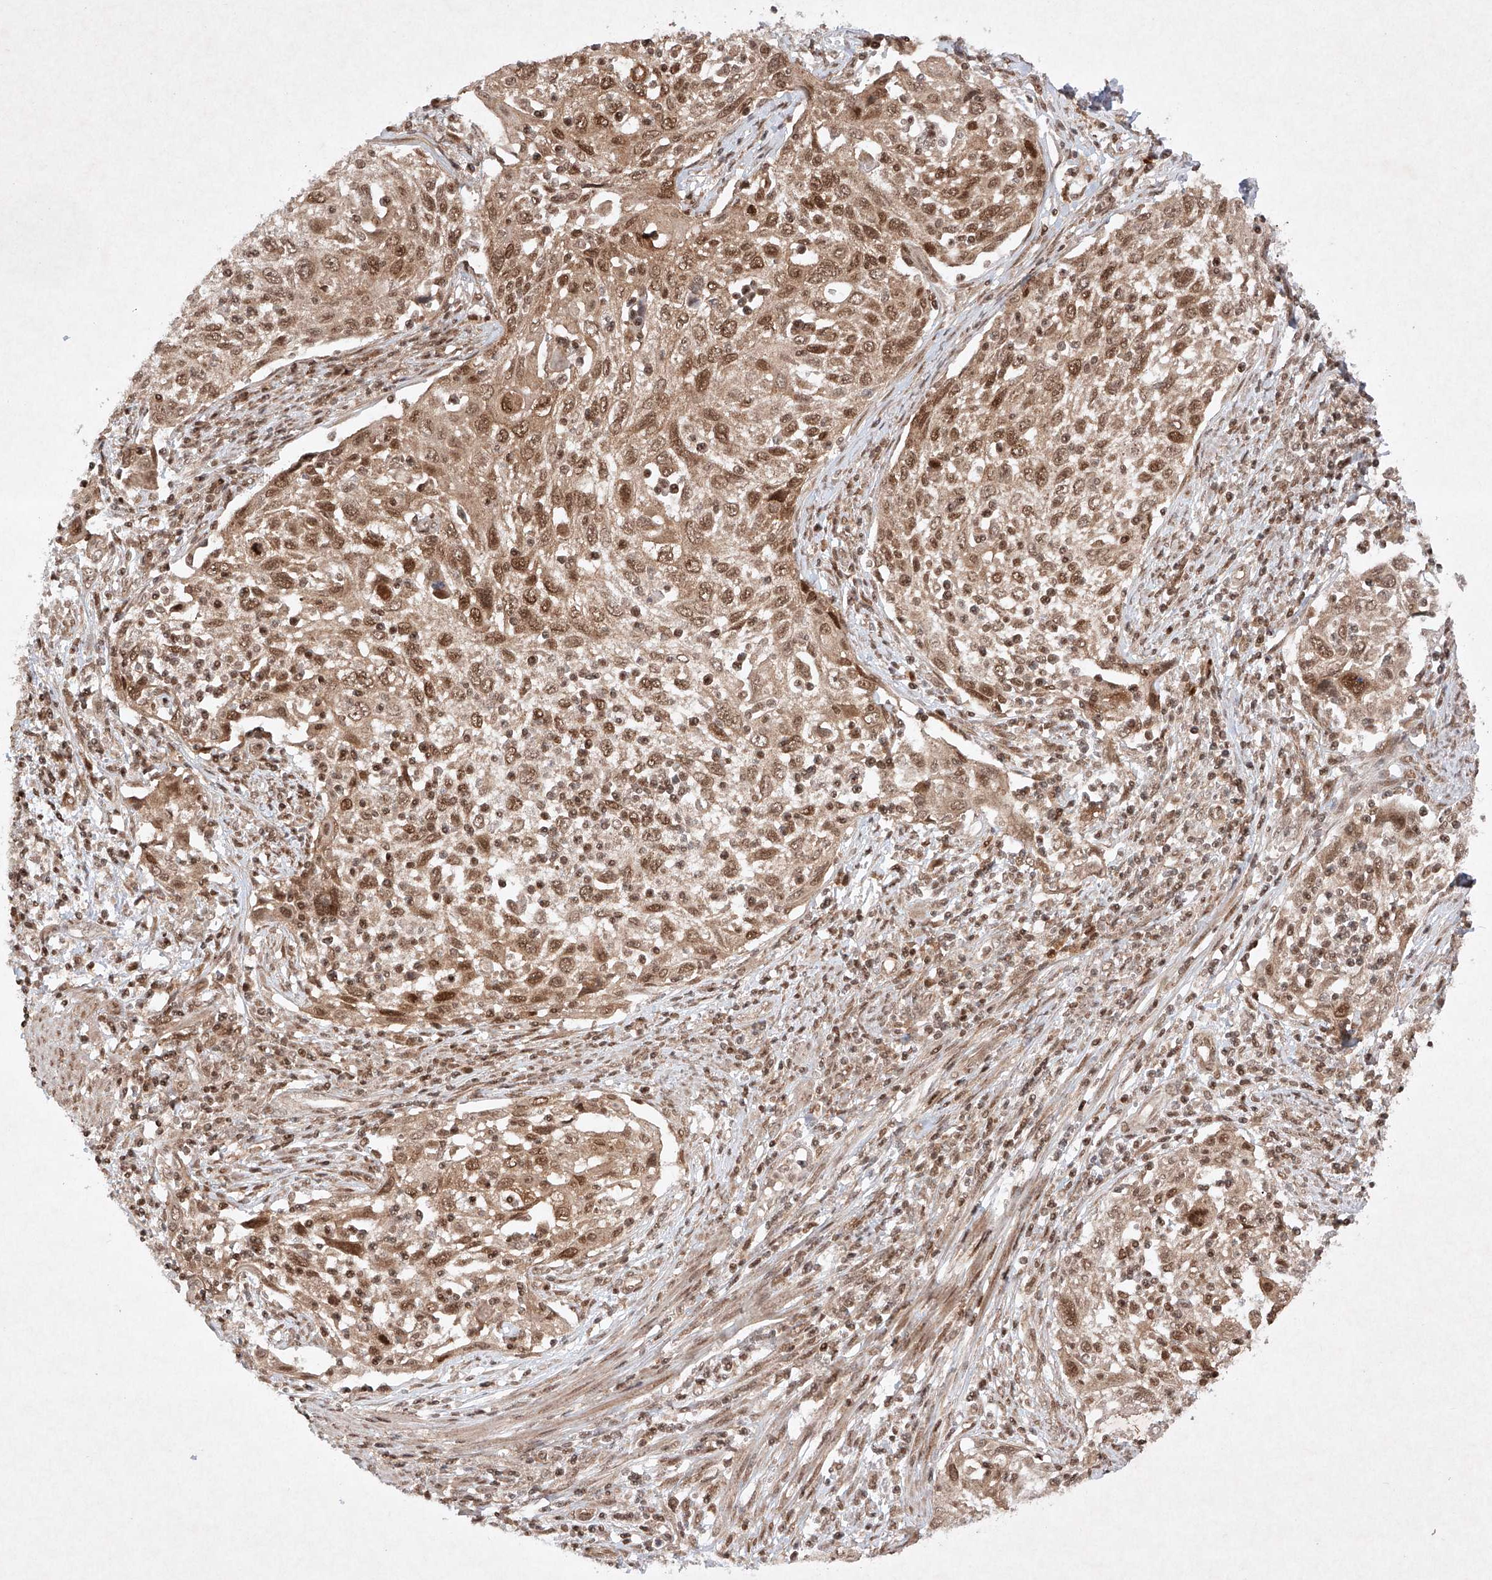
{"staining": {"intensity": "moderate", "quantity": ">75%", "location": "cytoplasmic/membranous,nuclear"}, "tissue": "cervical cancer", "cell_type": "Tumor cells", "image_type": "cancer", "snomed": [{"axis": "morphology", "description": "Squamous cell carcinoma, NOS"}, {"axis": "topography", "description": "Cervix"}], "caption": "A photomicrograph of human cervical squamous cell carcinoma stained for a protein displays moderate cytoplasmic/membranous and nuclear brown staining in tumor cells.", "gene": "RNF31", "patient": {"sex": "female", "age": 70}}